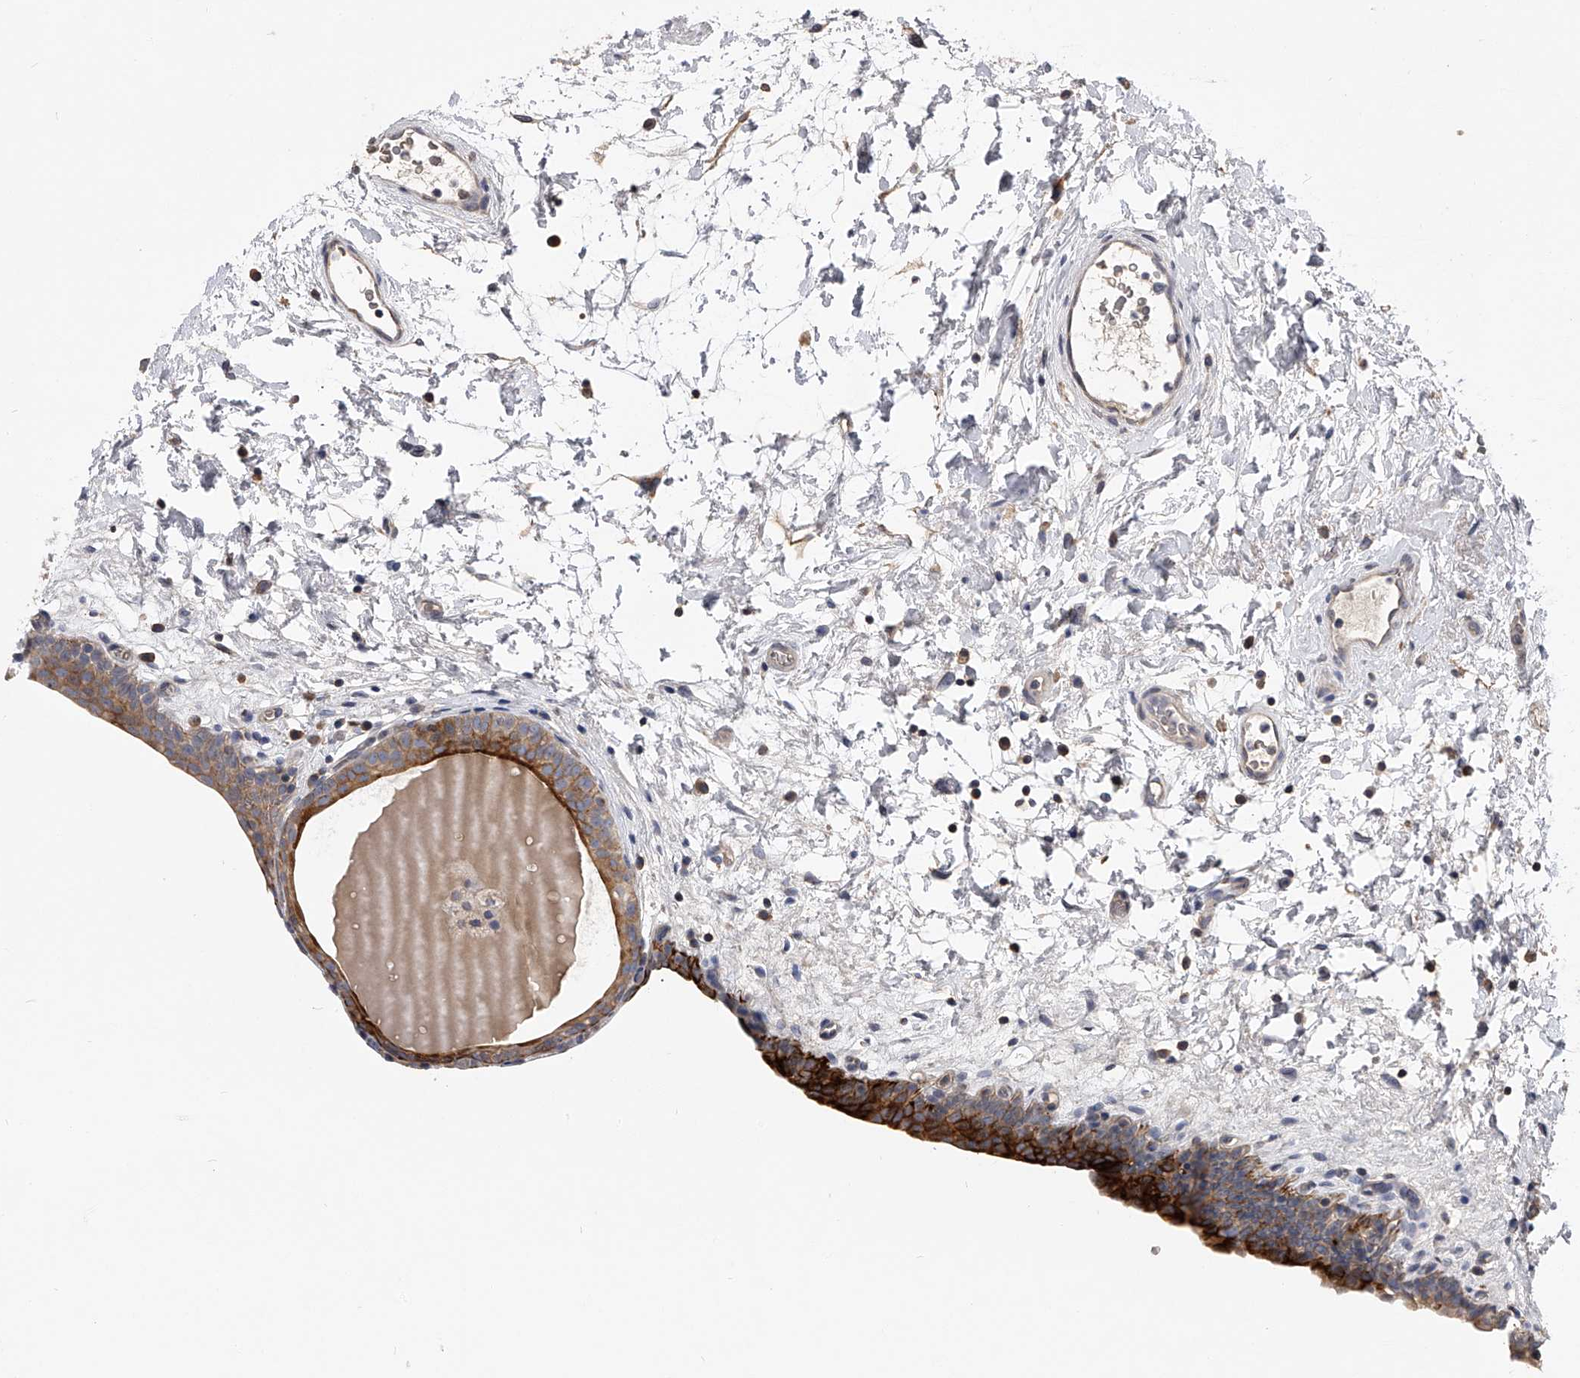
{"staining": {"intensity": "strong", "quantity": "25%-75%", "location": "cytoplasmic/membranous"}, "tissue": "urinary bladder", "cell_type": "Urothelial cells", "image_type": "normal", "snomed": [{"axis": "morphology", "description": "Normal tissue, NOS"}, {"axis": "topography", "description": "Urinary bladder"}], "caption": "The image demonstrates staining of unremarkable urinary bladder, revealing strong cytoplasmic/membranous protein expression (brown color) within urothelial cells. Using DAB (3,3'-diaminobenzidine) (brown) and hematoxylin (blue) stains, captured at high magnification using brightfield microscopy.", "gene": "MDN1", "patient": {"sex": "male", "age": 83}}